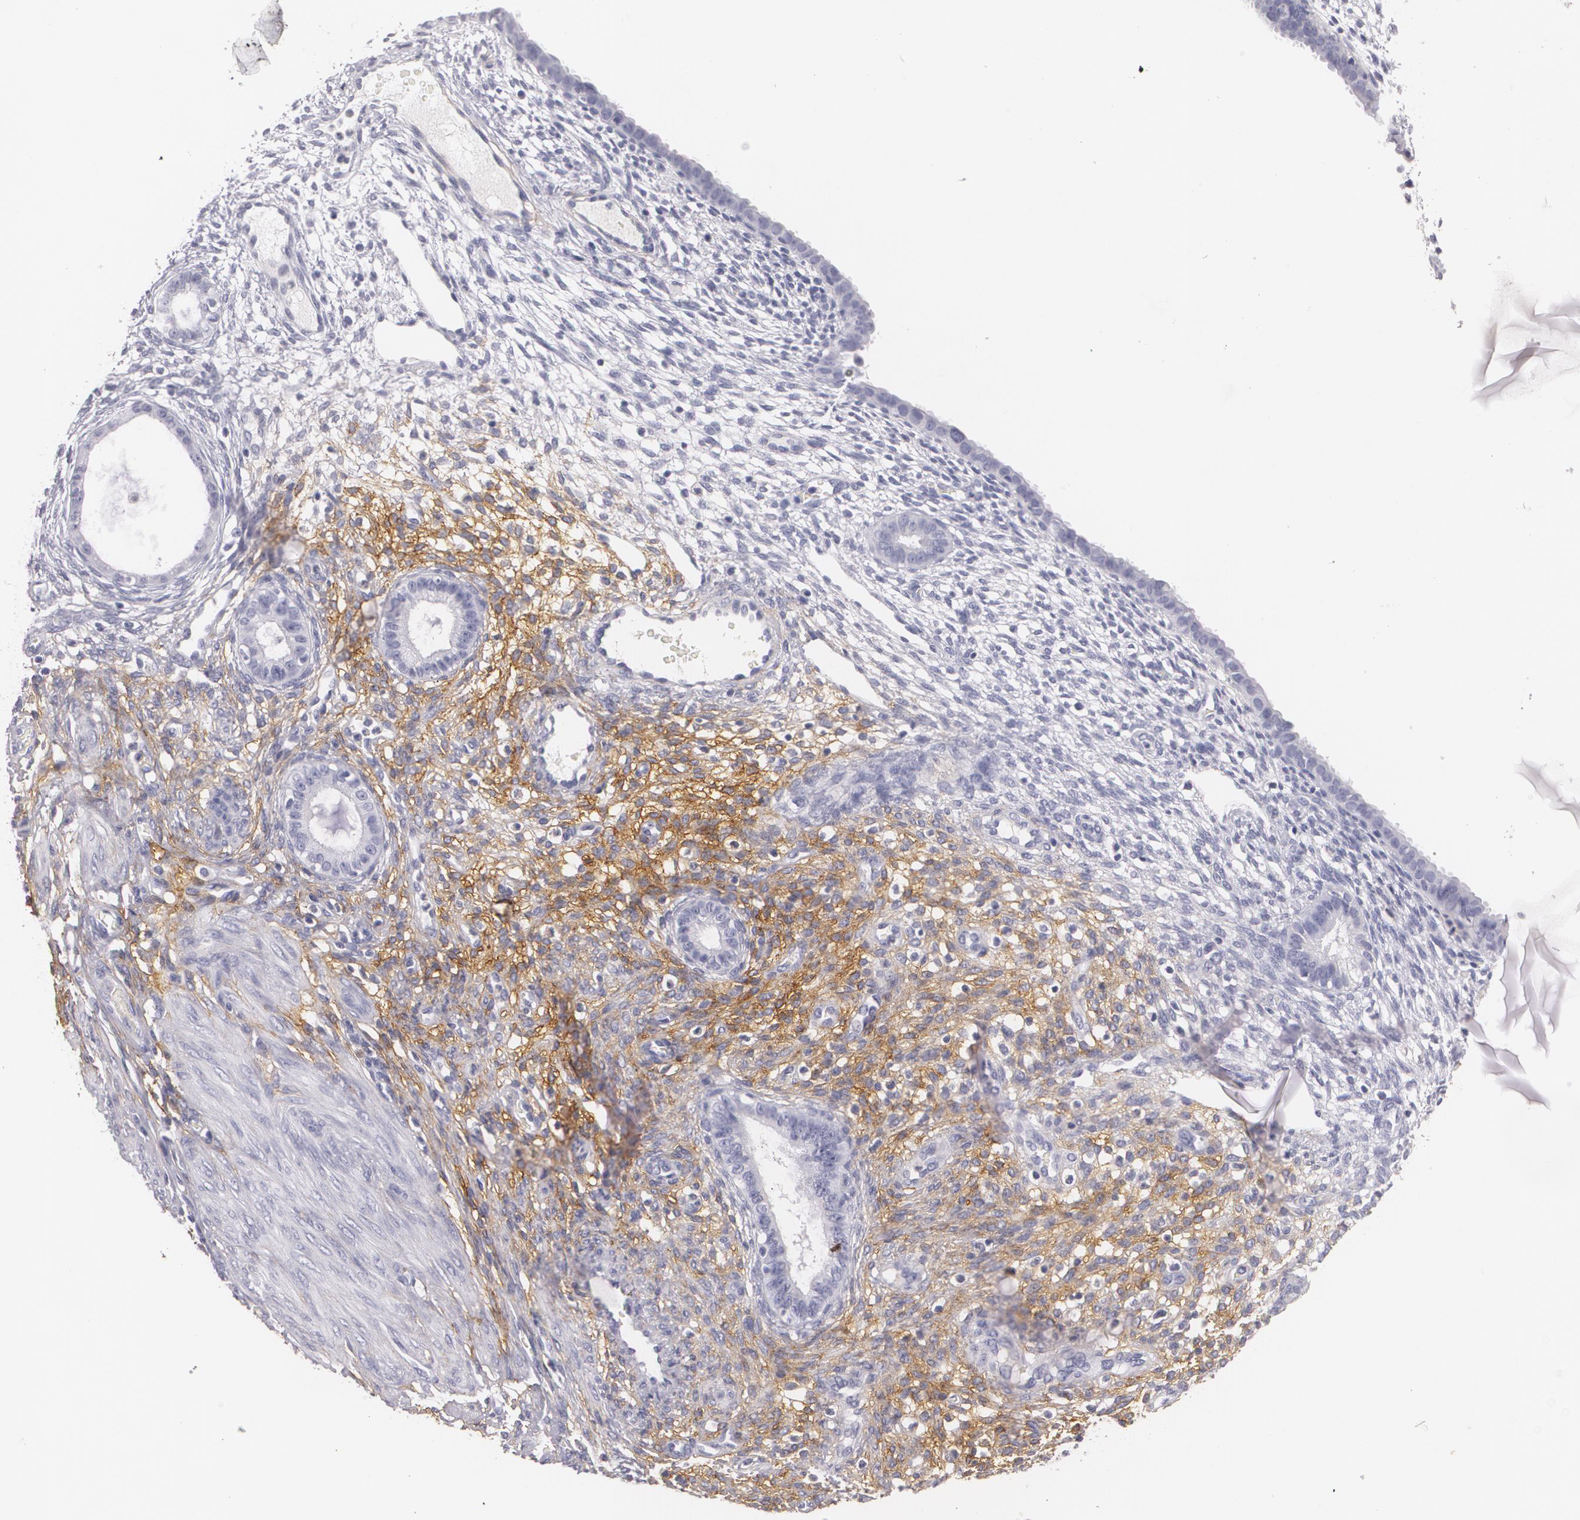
{"staining": {"intensity": "negative", "quantity": "none", "location": "none"}, "tissue": "endometrium", "cell_type": "Cells in endometrial stroma", "image_type": "normal", "snomed": [{"axis": "morphology", "description": "Normal tissue, NOS"}, {"axis": "topography", "description": "Endometrium"}], "caption": "High magnification brightfield microscopy of normal endometrium stained with DAB (brown) and counterstained with hematoxylin (blue): cells in endometrial stroma show no significant staining. The staining was performed using DAB to visualize the protein expression in brown, while the nuclei were stained in blue with hematoxylin (Magnification: 20x).", "gene": "NGFR", "patient": {"sex": "female", "age": 72}}